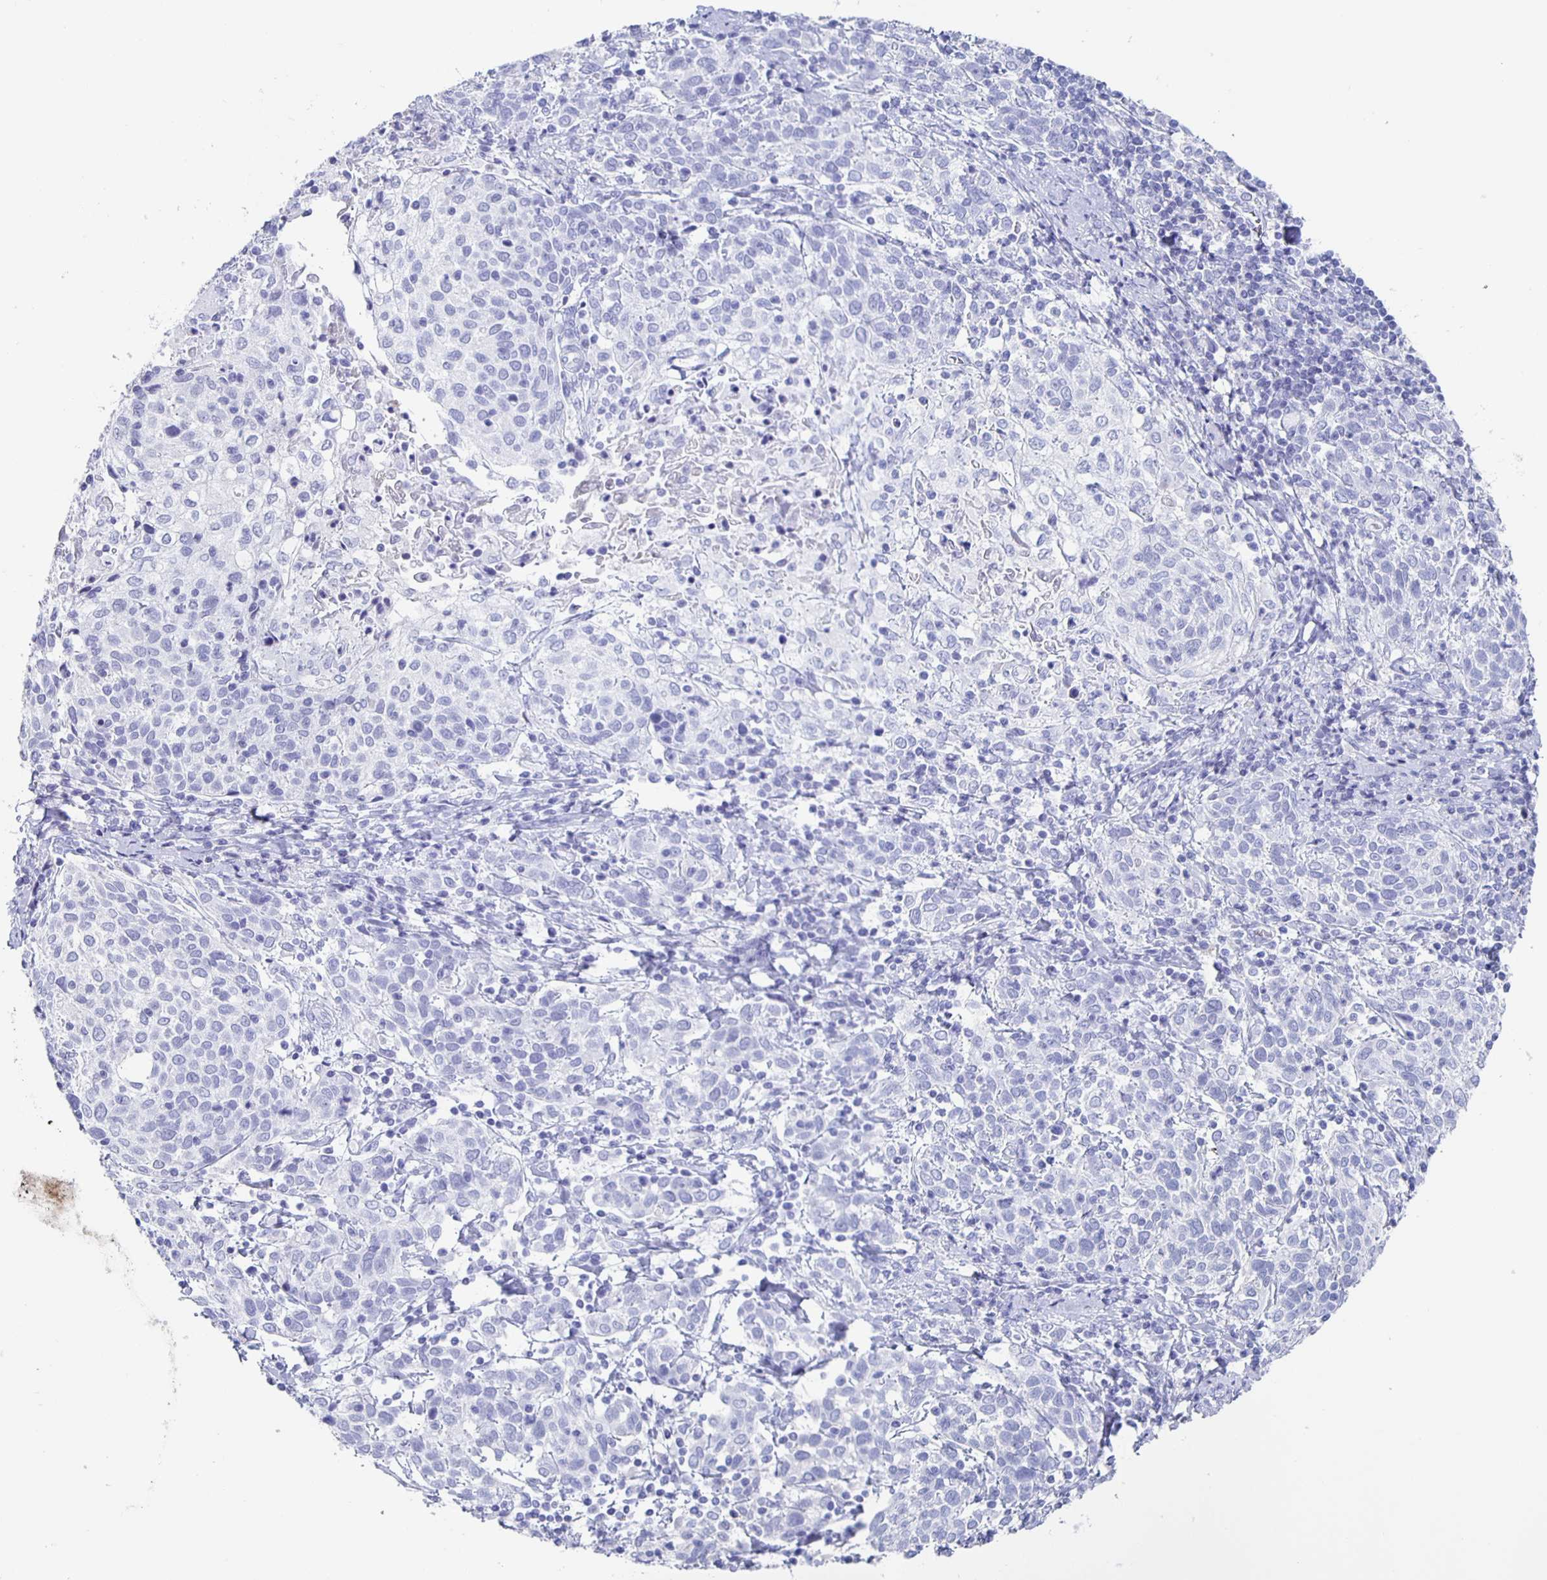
{"staining": {"intensity": "negative", "quantity": "none", "location": "none"}, "tissue": "cervical cancer", "cell_type": "Tumor cells", "image_type": "cancer", "snomed": [{"axis": "morphology", "description": "Squamous cell carcinoma, NOS"}, {"axis": "topography", "description": "Cervix"}], "caption": "Protein analysis of squamous cell carcinoma (cervical) reveals no significant expression in tumor cells. Brightfield microscopy of immunohistochemistry stained with DAB (brown) and hematoxylin (blue), captured at high magnification.", "gene": "FGA", "patient": {"sex": "female", "age": 61}}